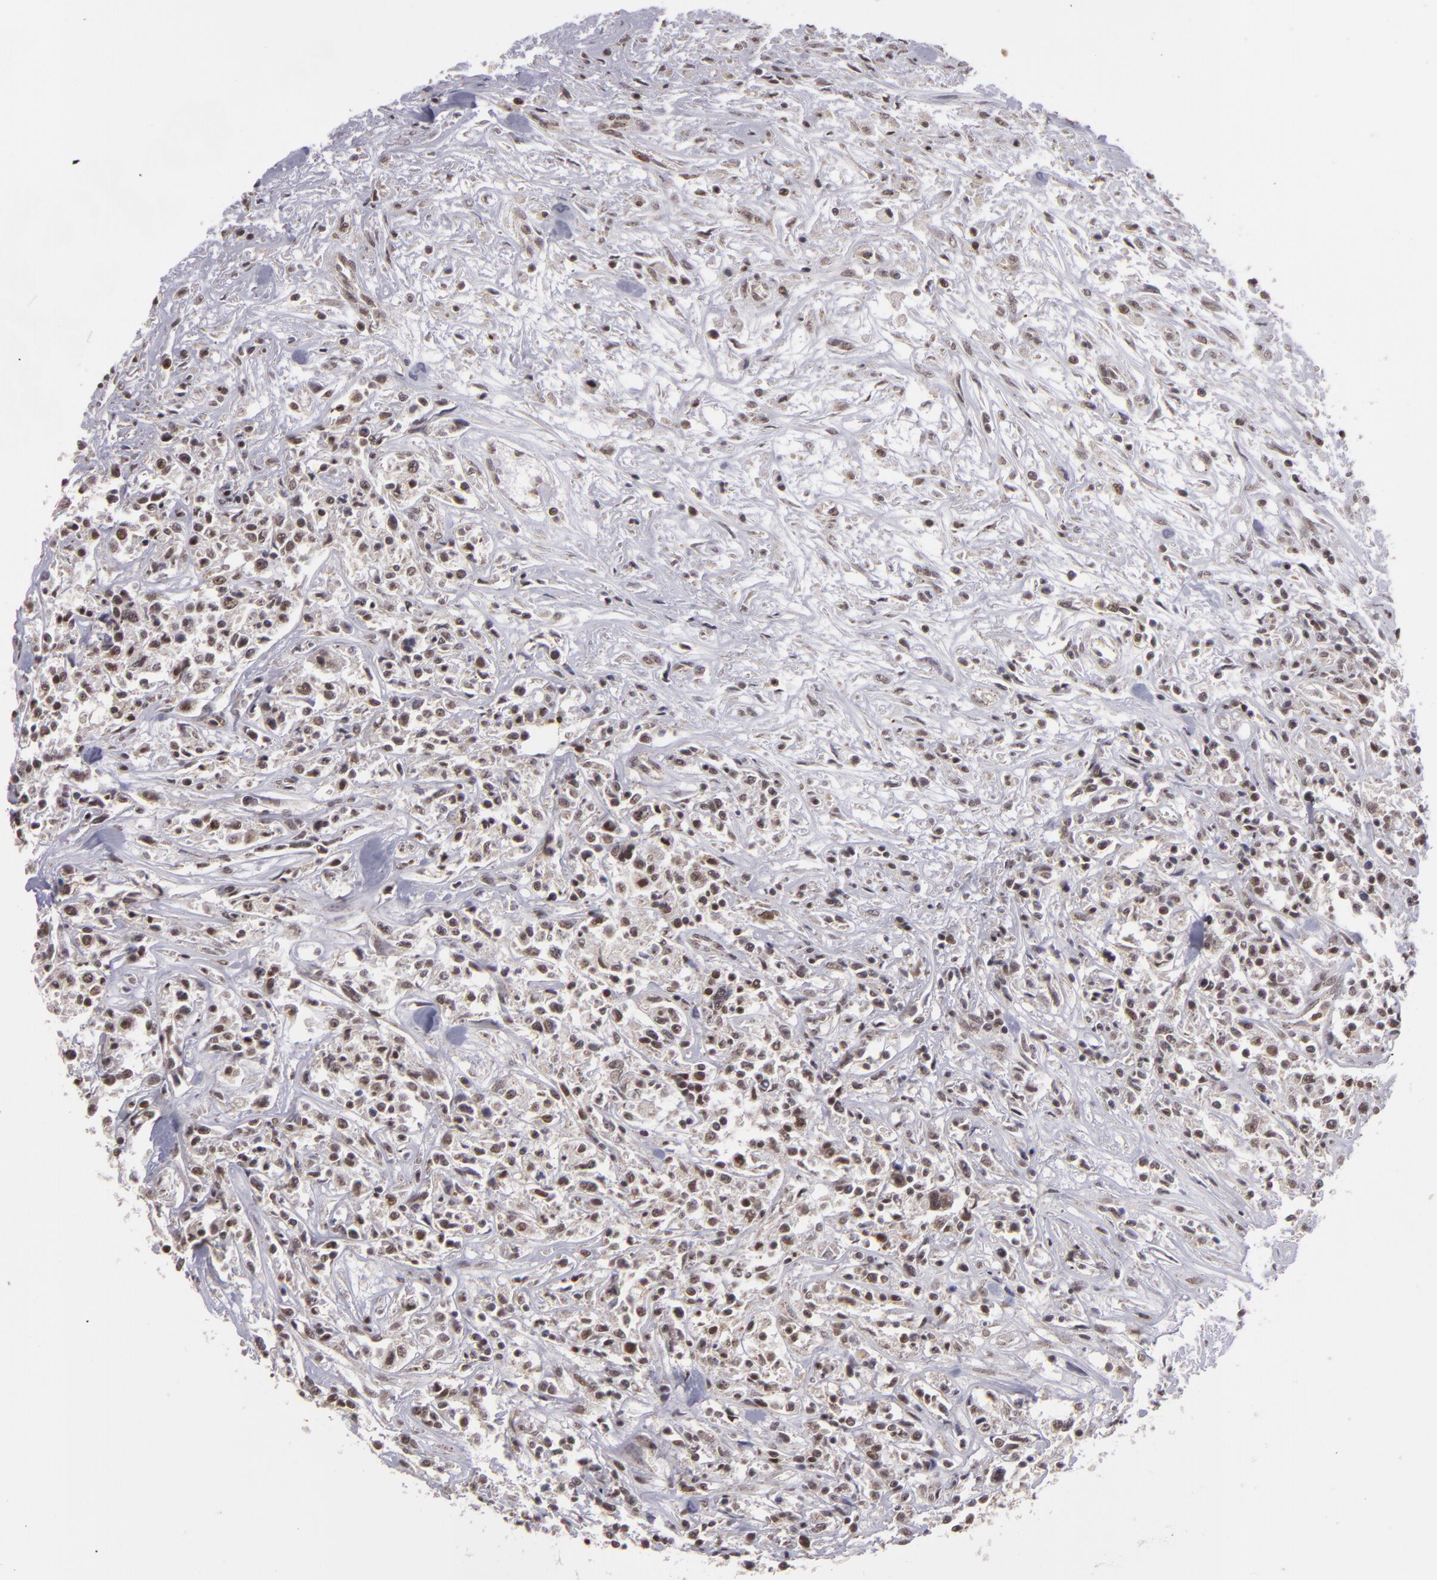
{"staining": {"intensity": "weak", "quantity": ">75%", "location": "nuclear"}, "tissue": "lymphoma", "cell_type": "Tumor cells", "image_type": "cancer", "snomed": [{"axis": "morphology", "description": "Malignant lymphoma, non-Hodgkin's type, Low grade"}, {"axis": "topography", "description": "Small intestine"}], "caption": "A micrograph of human malignant lymphoma, non-Hodgkin's type (low-grade) stained for a protein reveals weak nuclear brown staining in tumor cells.", "gene": "MXD1", "patient": {"sex": "female", "age": 59}}